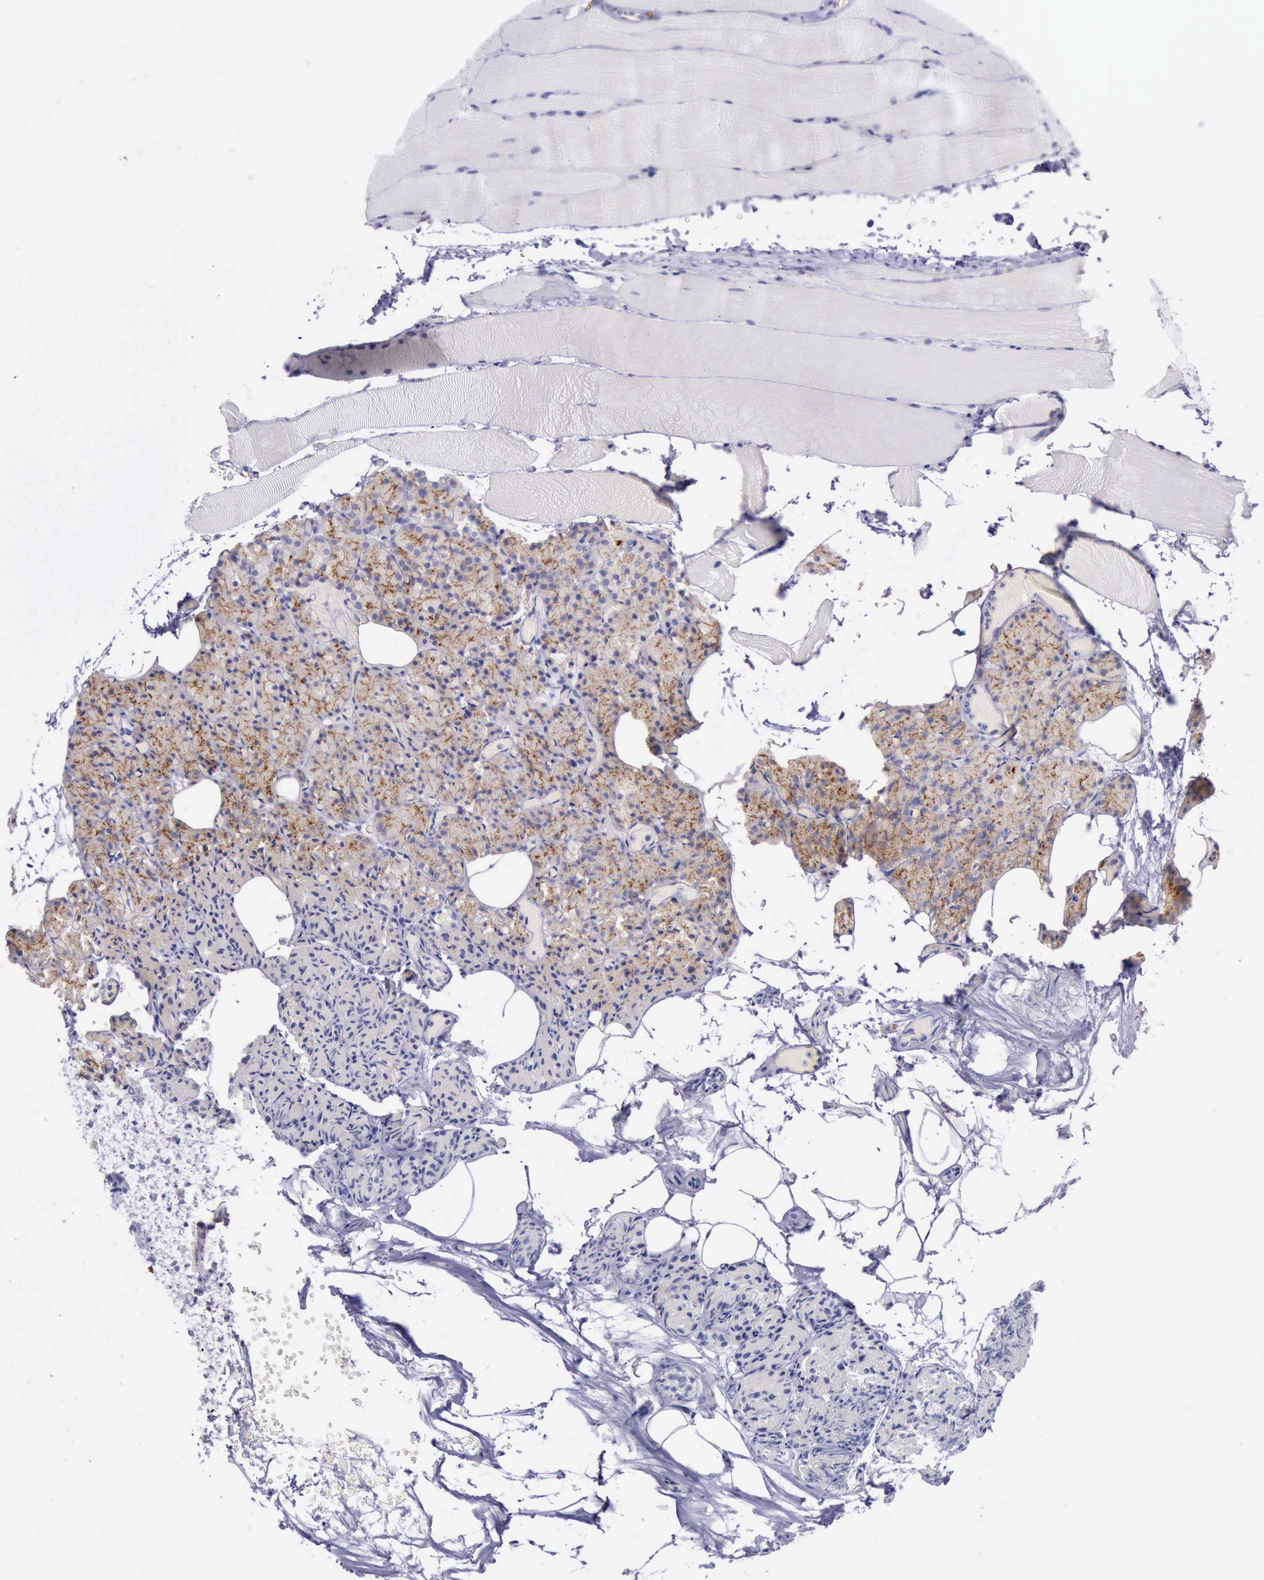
{"staining": {"intensity": "weak", "quantity": "25%-75%", "location": "cytoplasmic/membranous"}, "tissue": "parathyroid gland", "cell_type": "Glandular cells", "image_type": "normal", "snomed": [{"axis": "morphology", "description": "Normal tissue, NOS"}, {"axis": "topography", "description": "Skeletal muscle"}, {"axis": "topography", "description": "Parathyroid gland"}], "caption": "The immunohistochemical stain shows weak cytoplasmic/membranous staining in glandular cells of normal parathyroid gland. The staining is performed using DAB (3,3'-diaminobenzidine) brown chromogen to label protein expression. The nuclei are counter-stained blue using hematoxylin.", "gene": "GLA", "patient": {"sex": "female", "age": 37}}